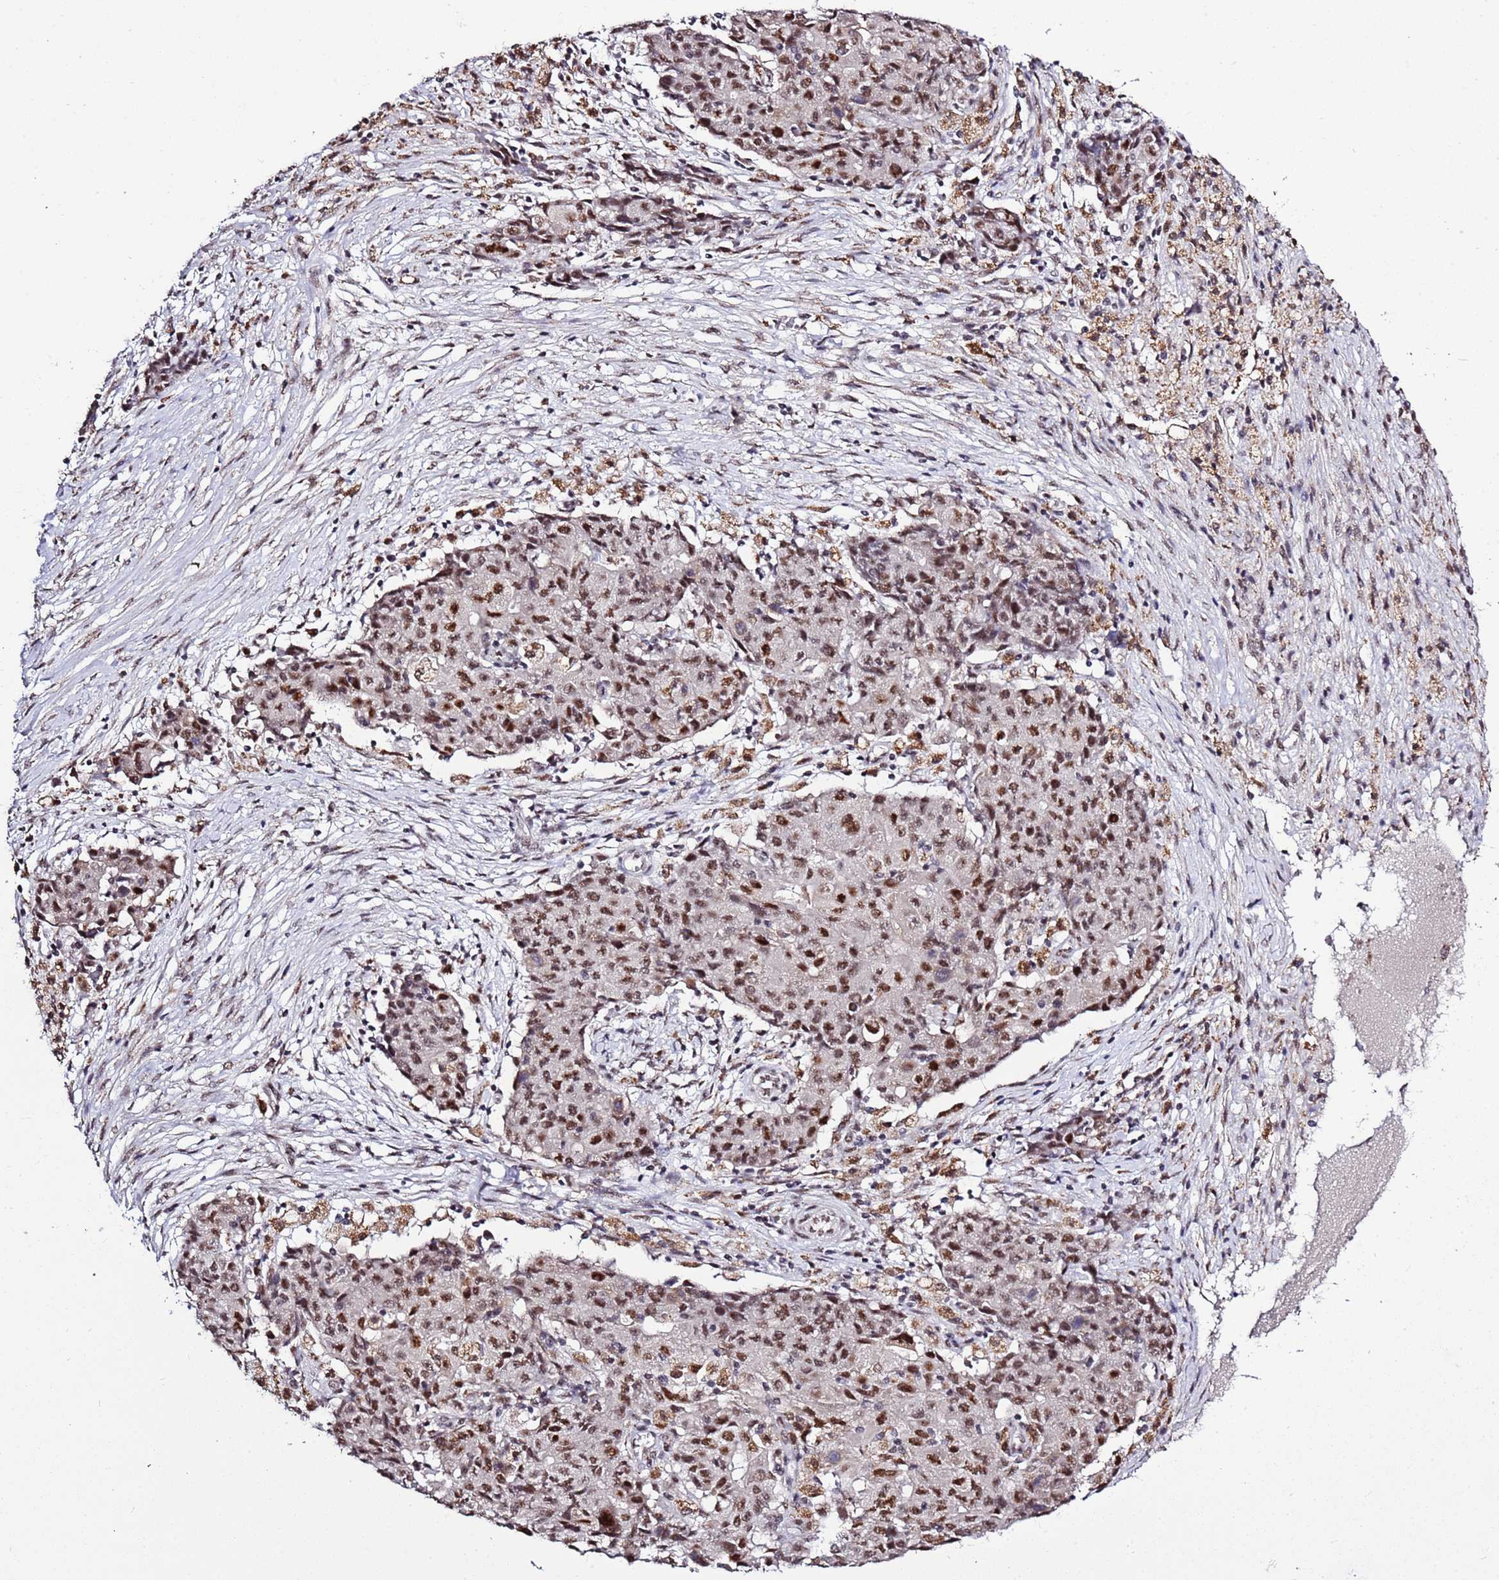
{"staining": {"intensity": "moderate", "quantity": ">75%", "location": "nuclear"}, "tissue": "ovarian cancer", "cell_type": "Tumor cells", "image_type": "cancer", "snomed": [{"axis": "morphology", "description": "Carcinoma, endometroid"}, {"axis": "topography", "description": "Ovary"}], "caption": "Protein analysis of ovarian endometroid carcinoma tissue reveals moderate nuclear positivity in approximately >75% of tumor cells.", "gene": "AKAP8L", "patient": {"sex": "female", "age": 42}}